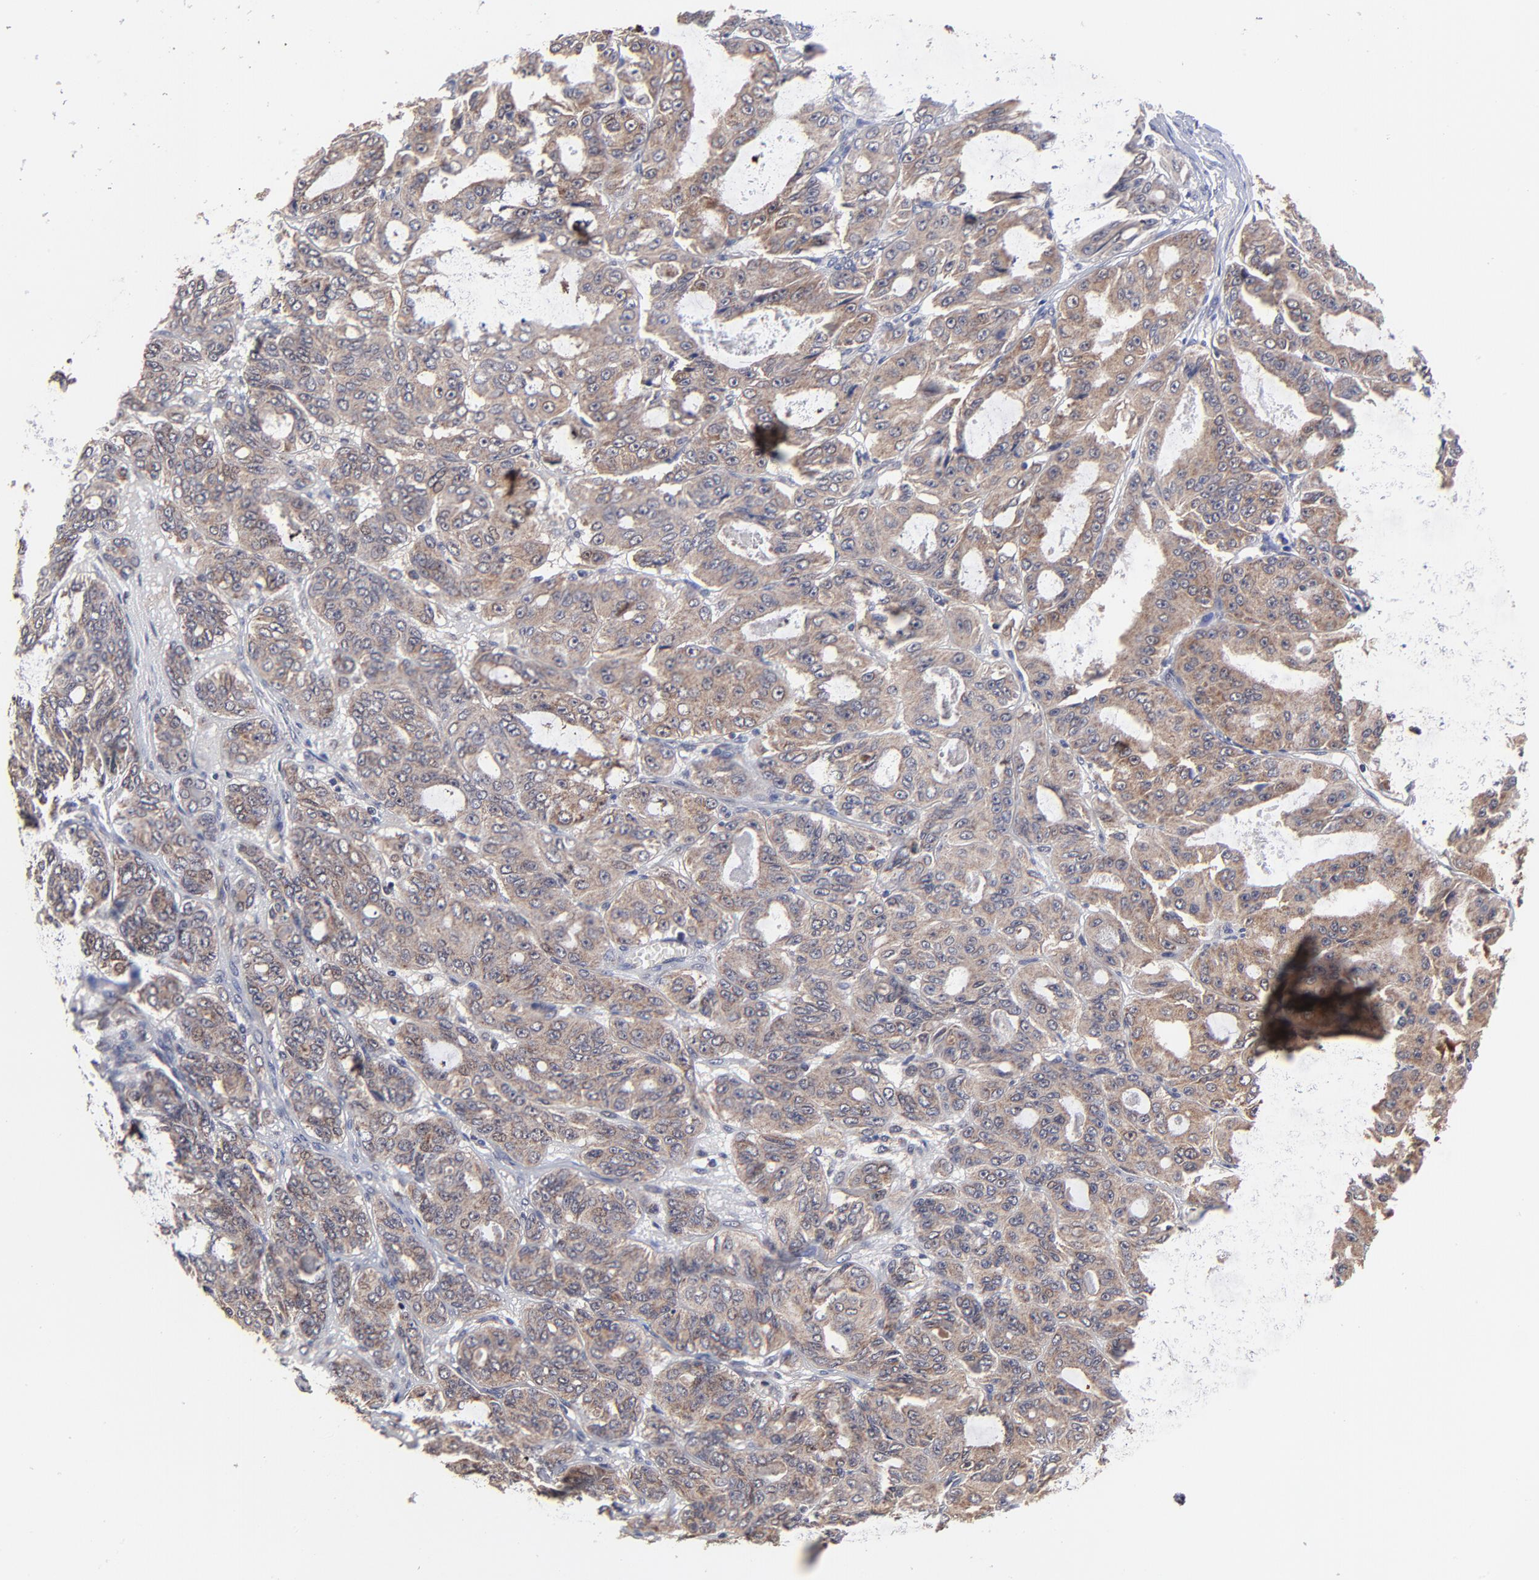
{"staining": {"intensity": "moderate", "quantity": ">75%", "location": "cytoplasmic/membranous"}, "tissue": "ovarian cancer", "cell_type": "Tumor cells", "image_type": "cancer", "snomed": [{"axis": "morphology", "description": "Carcinoma, endometroid"}, {"axis": "topography", "description": "Ovary"}], "caption": "The micrograph reveals a brown stain indicating the presence of a protein in the cytoplasmic/membranous of tumor cells in ovarian cancer (endometroid carcinoma). The protein is shown in brown color, while the nuclei are stained blue.", "gene": "BAIAP2L2", "patient": {"sex": "female", "age": 61}}